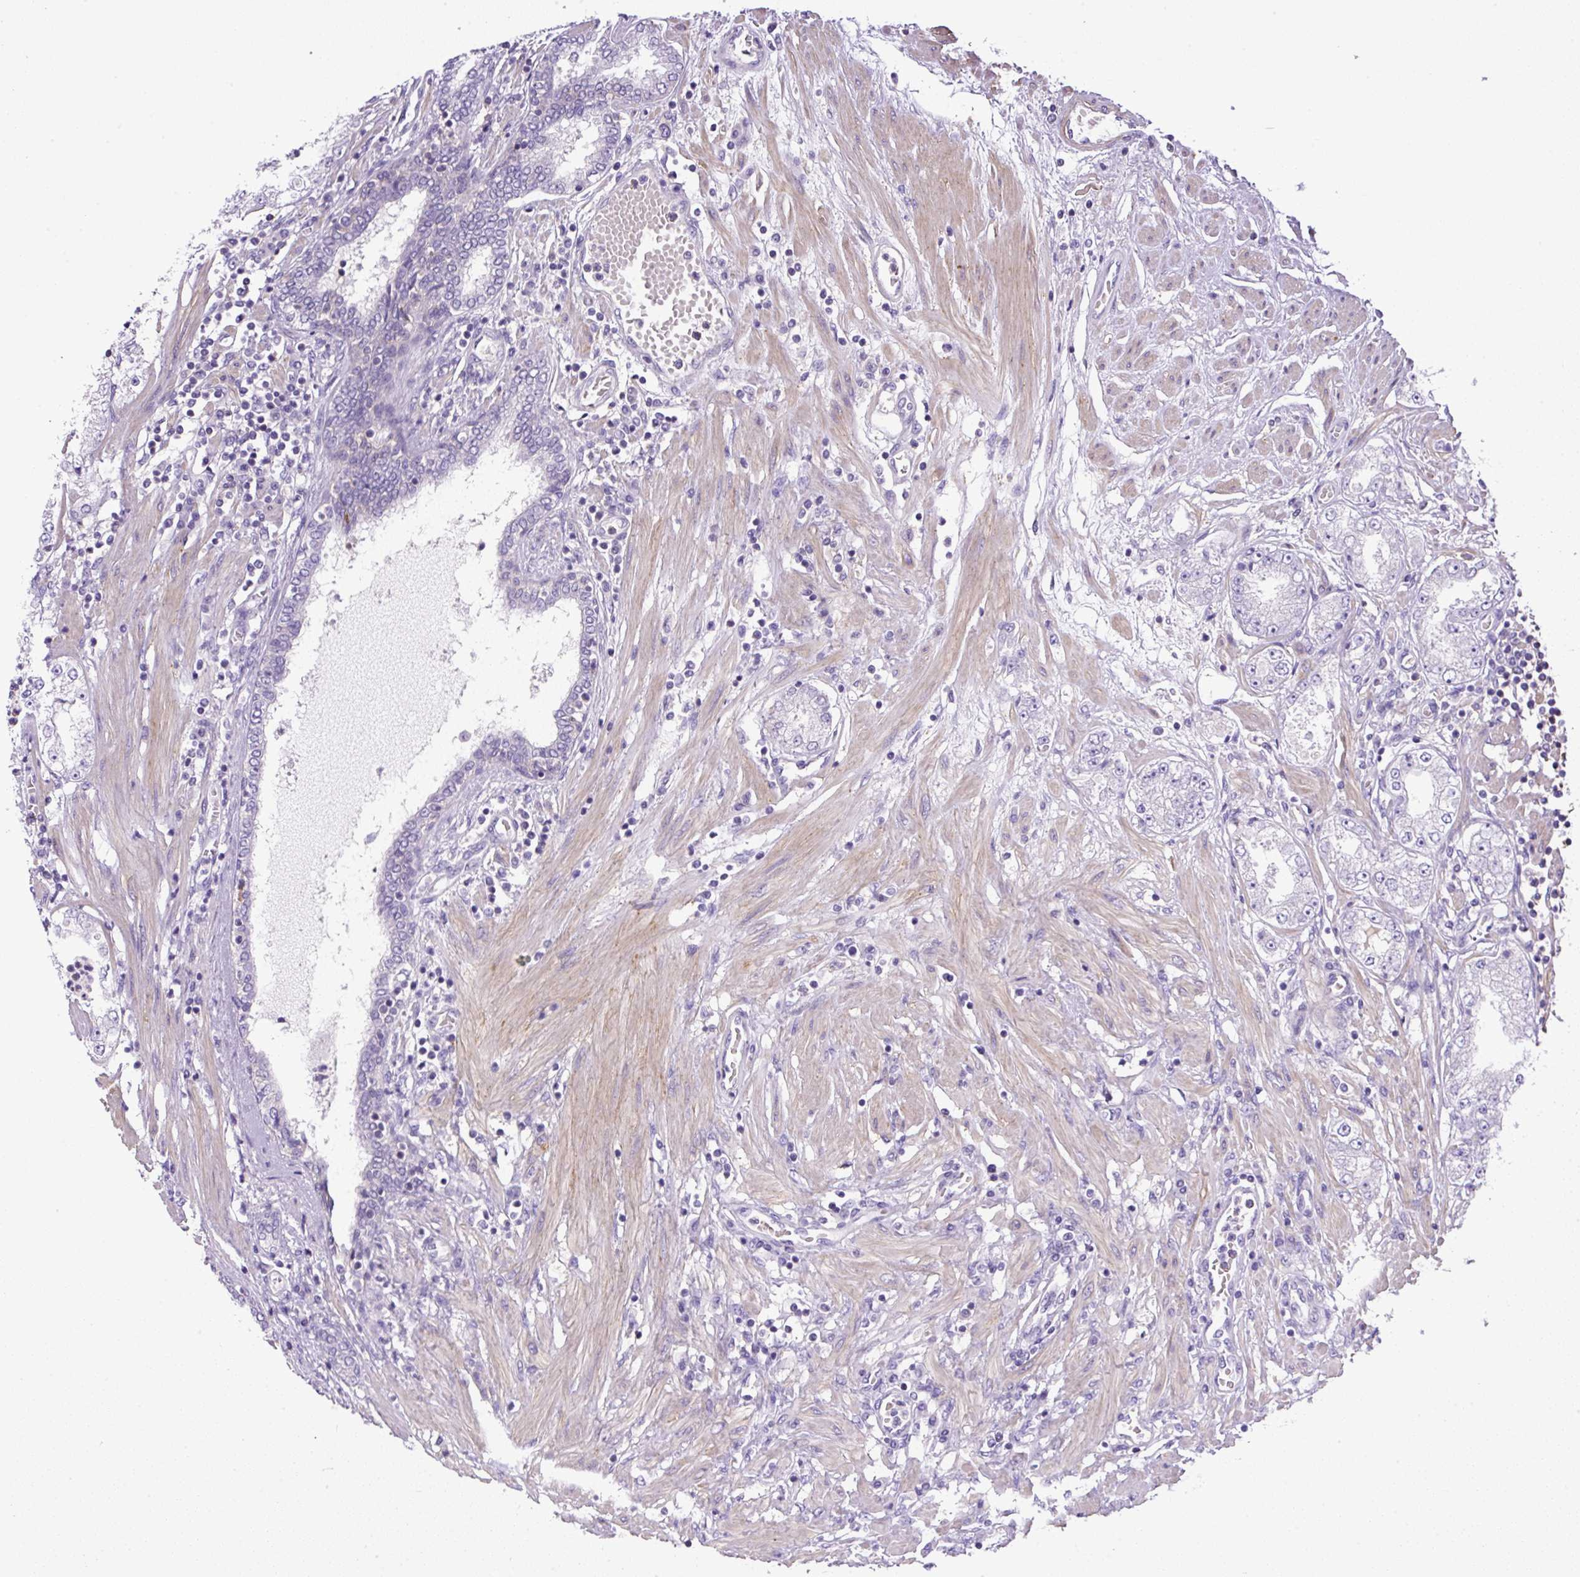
{"staining": {"intensity": "negative", "quantity": "none", "location": "none"}, "tissue": "prostate cancer", "cell_type": "Tumor cells", "image_type": "cancer", "snomed": [{"axis": "morphology", "description": "Adenocarcinoma, High grade"}, {"axis": "topography", "description": "Prostate"}], "caption": "Immunohistochemistry histopathology image of neoplastic tissue: prostate cancer (adenocarcinoma (high-grade)) stained with DAB displays no significant protein positivity in tumor cells.", "gene": "NPTN", "patient": {"sex": "male", "age": 69}}